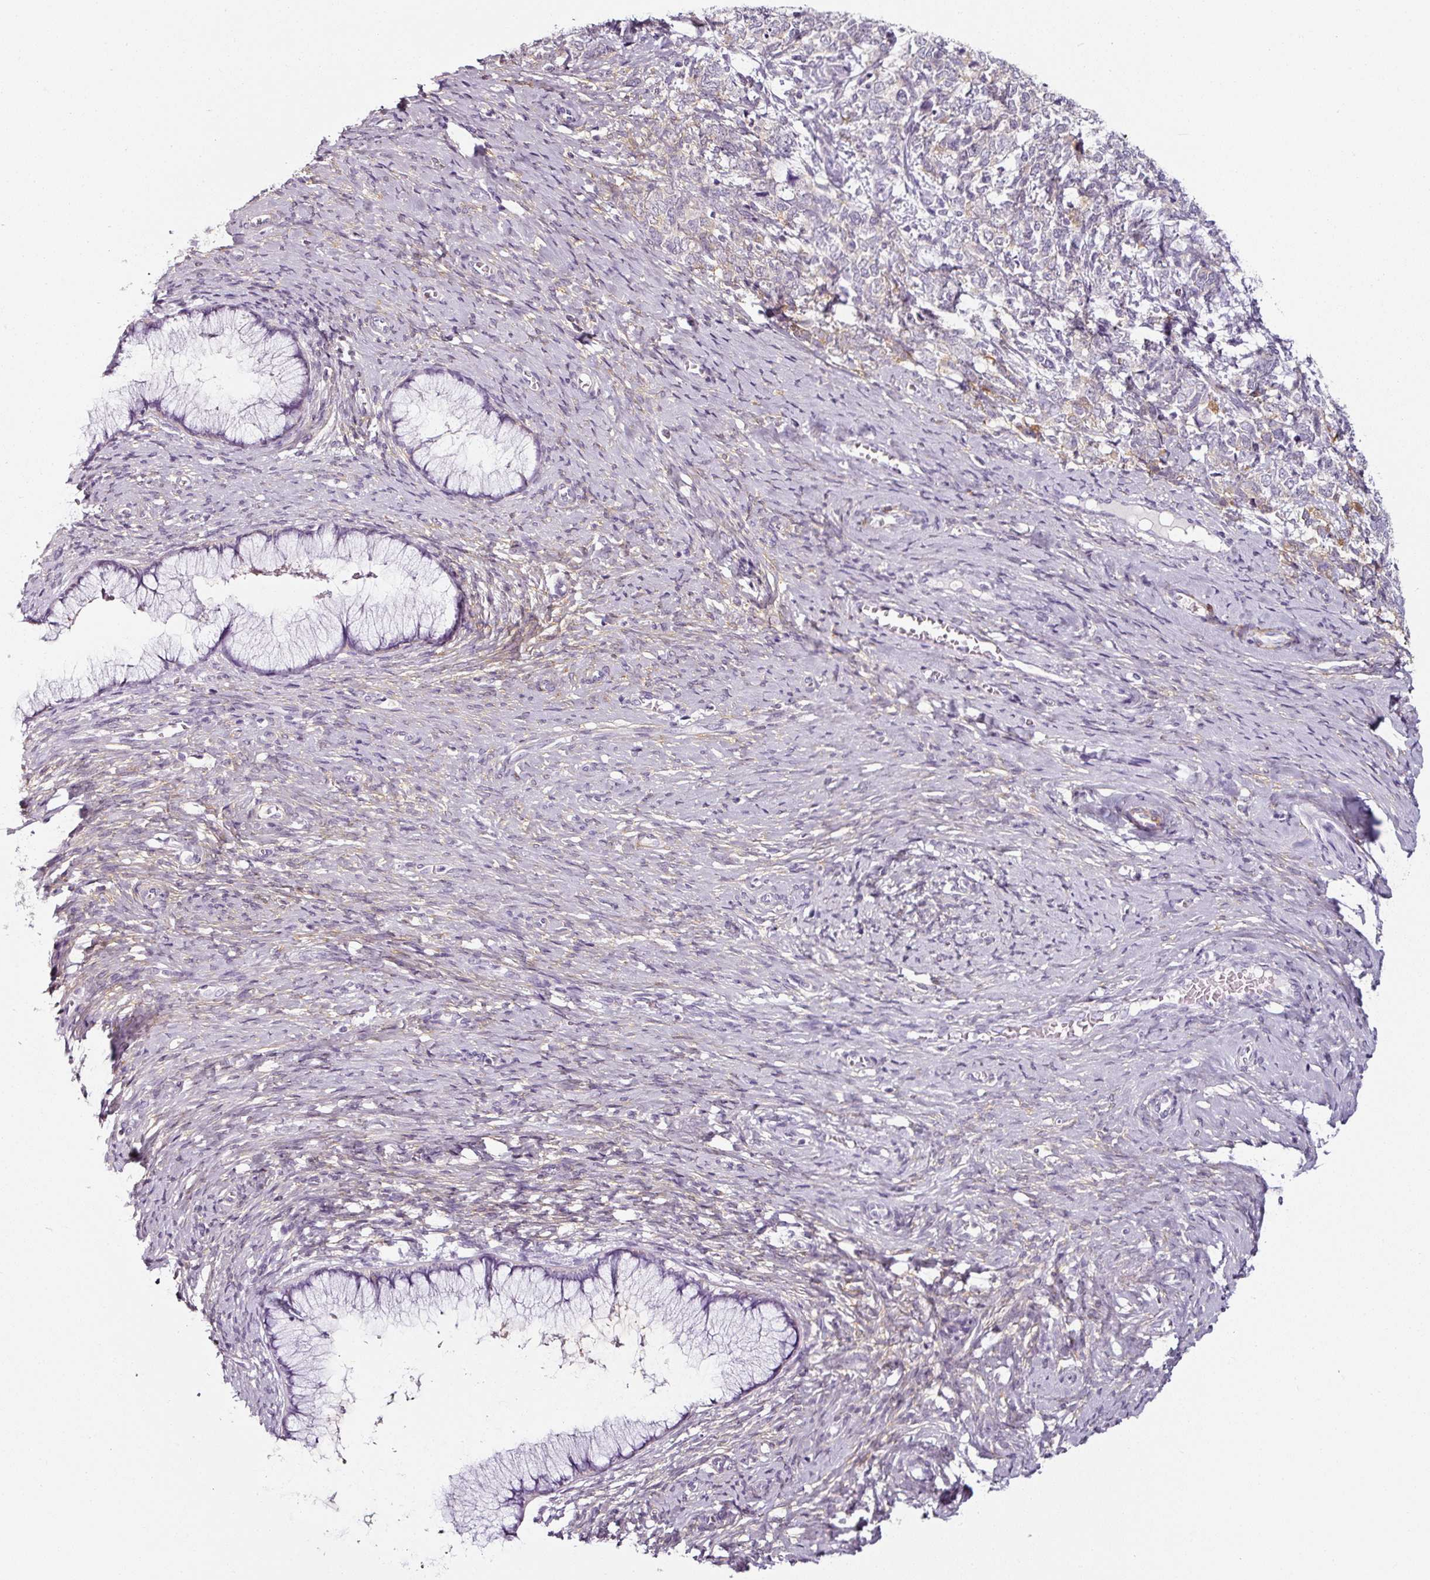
{"staining": {"intensity": "weak", "quantity": "25%-75%", "location": "cytoplasmic/membranous"}, "tissue": "cervical cancer", "cell_type": "Tumor cells", "image_type": "cancer", "snomed": [{"axis": "morphology", "description": "Squamous cell carcinoma, NOS"}, {"axis": "topography", "description": "Cervix"}], "caption": "A brown stain highlights weak cytoplasmic/membranous positivity of a protein in human cervical cancer (squamous cell carcinoma) tumor cells.", "gene": "CAP2", "patient": {"sex": "female", "age": 63}}